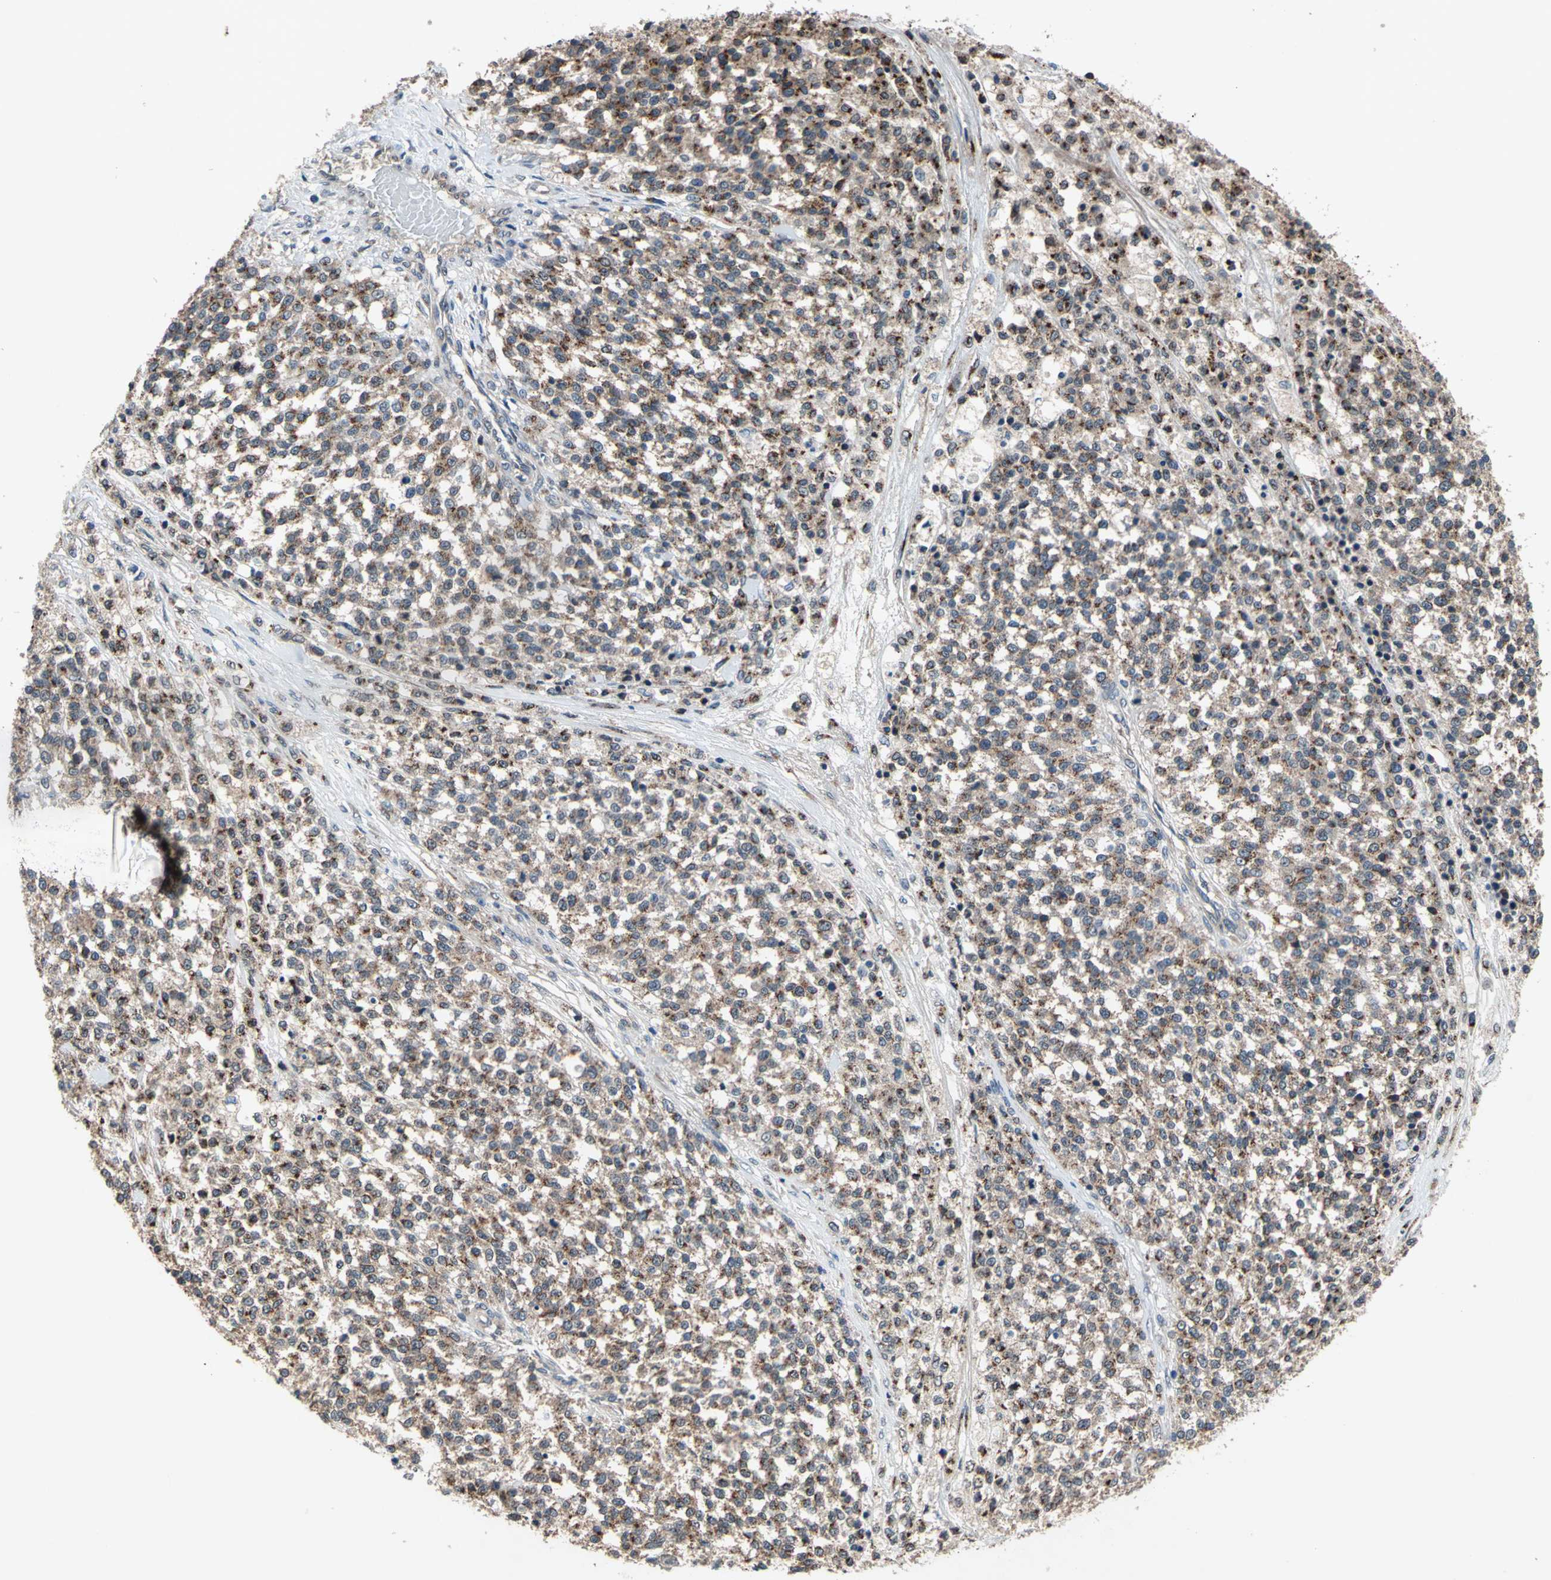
{"staining": {"intensity": "strong", "quantity": ">75%", "location": "cytoplasmic/membranous"}, "tissue": "testis cancer", "cell_type": "Tumor cells", "image_type": "cancer", "snomed": [{"axis": "morphology", "description": "Seminoma, NOS"}, {"axis": "topography", "description": "Testis"}], "caption": "Protein expression analysis of human seminoma (testis) reveals strong cytoplasmic/membranous expression in about >75% of tumor cells. The staining was performed using DAB (3,3'-diaminobenzidine), with brown indicating positive protein expression. Nuclei are stained blue with hematoxylin.", "gene": "NFKBIE", "patient": {"sex": "male", "age": 59}}